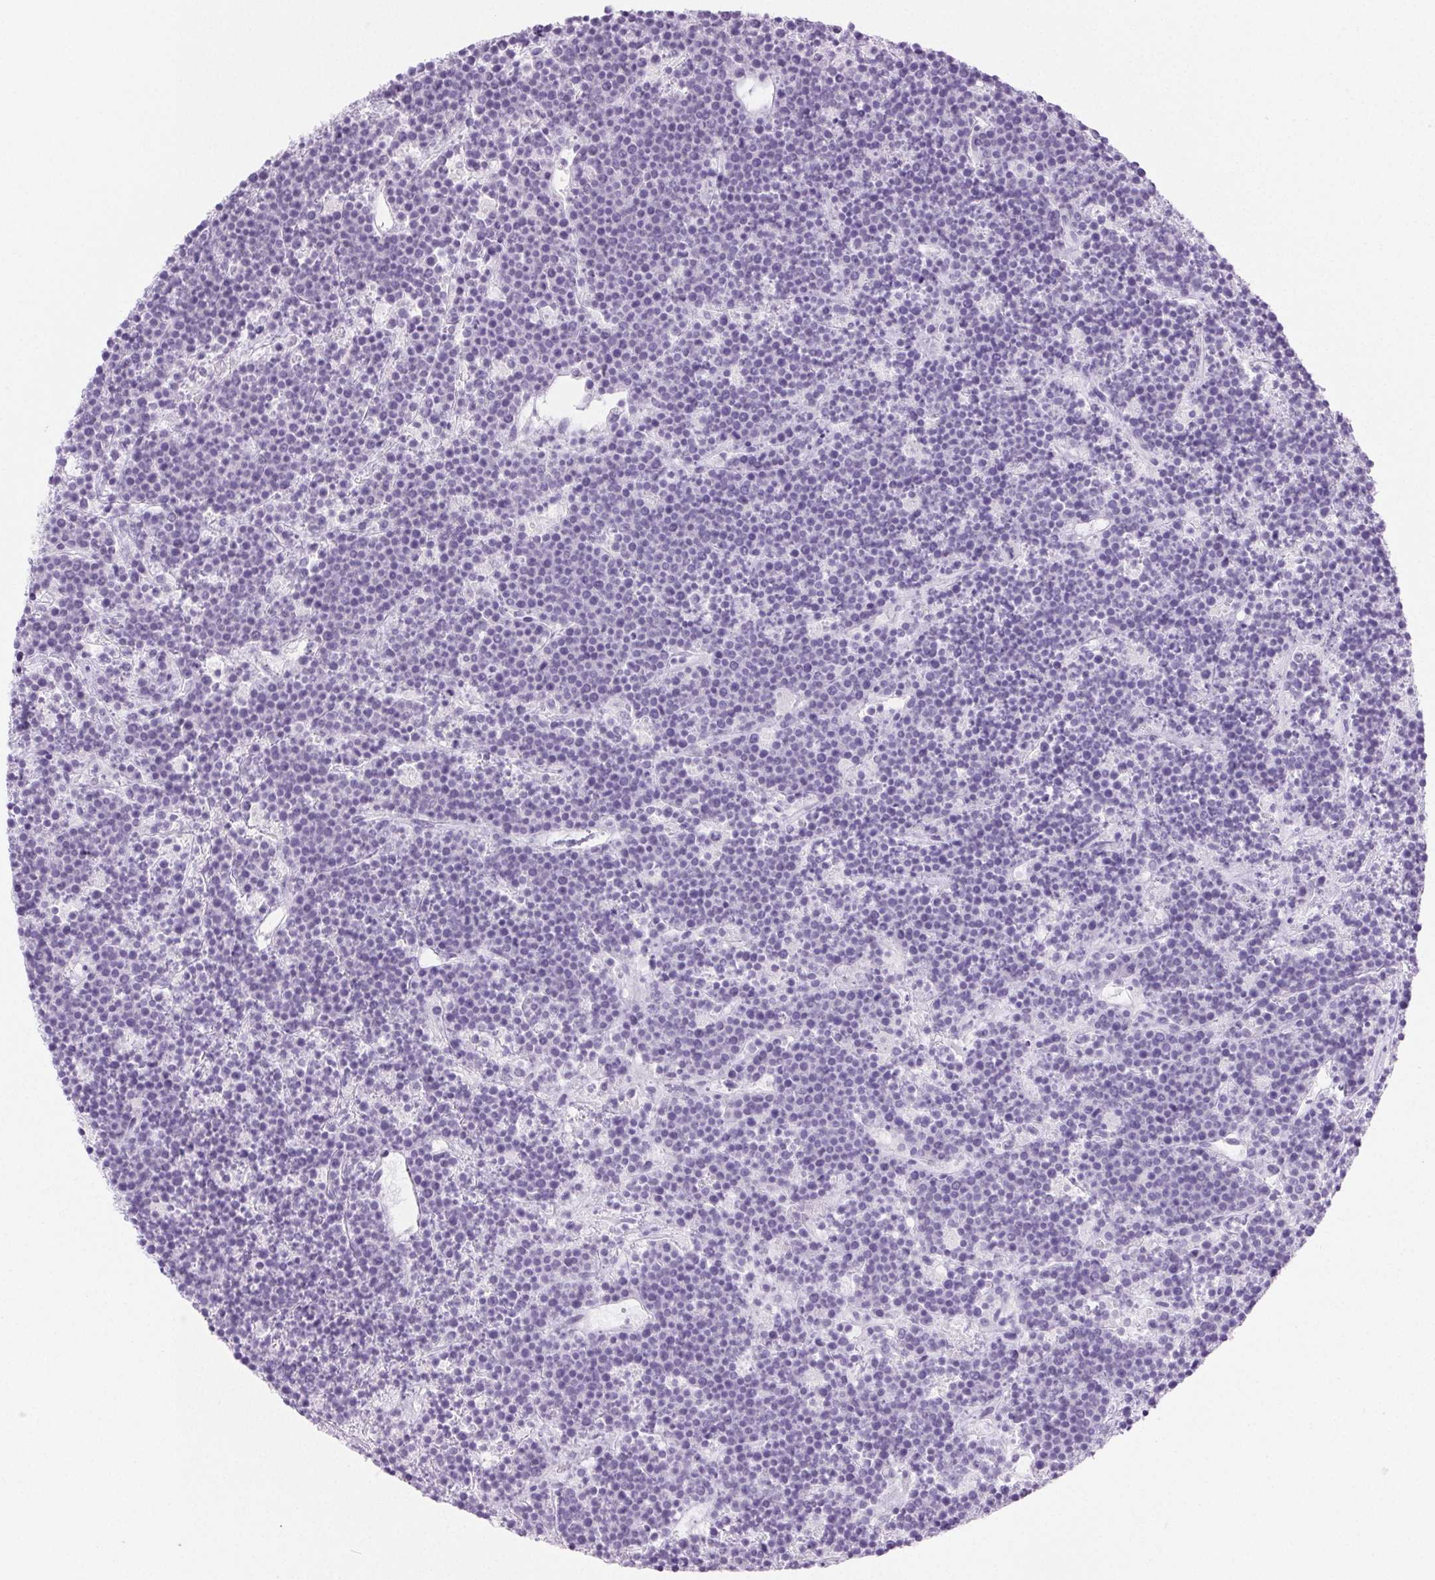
{"staining": {"intensity": "negative", "quantity": "none", "location": "none"}, "tissue": "lymphoma", "cell_type": "Tumor cells", "image_type": "cancer", "snomed": [{"axis": "morphology", "description": "Malignant lymphoma, non-Hodgkin's type, High grade"}, {"axis": "topography", "description": "Ovary"}], "caption": "This is a photomicrograph of immunohistochemistry staining of lymphoma, which shows no staining in tumor cells. (DAB (3,3'-diaminobenzidine) IHC, high magnification).", "gene": "PI3", "patient": {"sex": "female", "age": 56}}